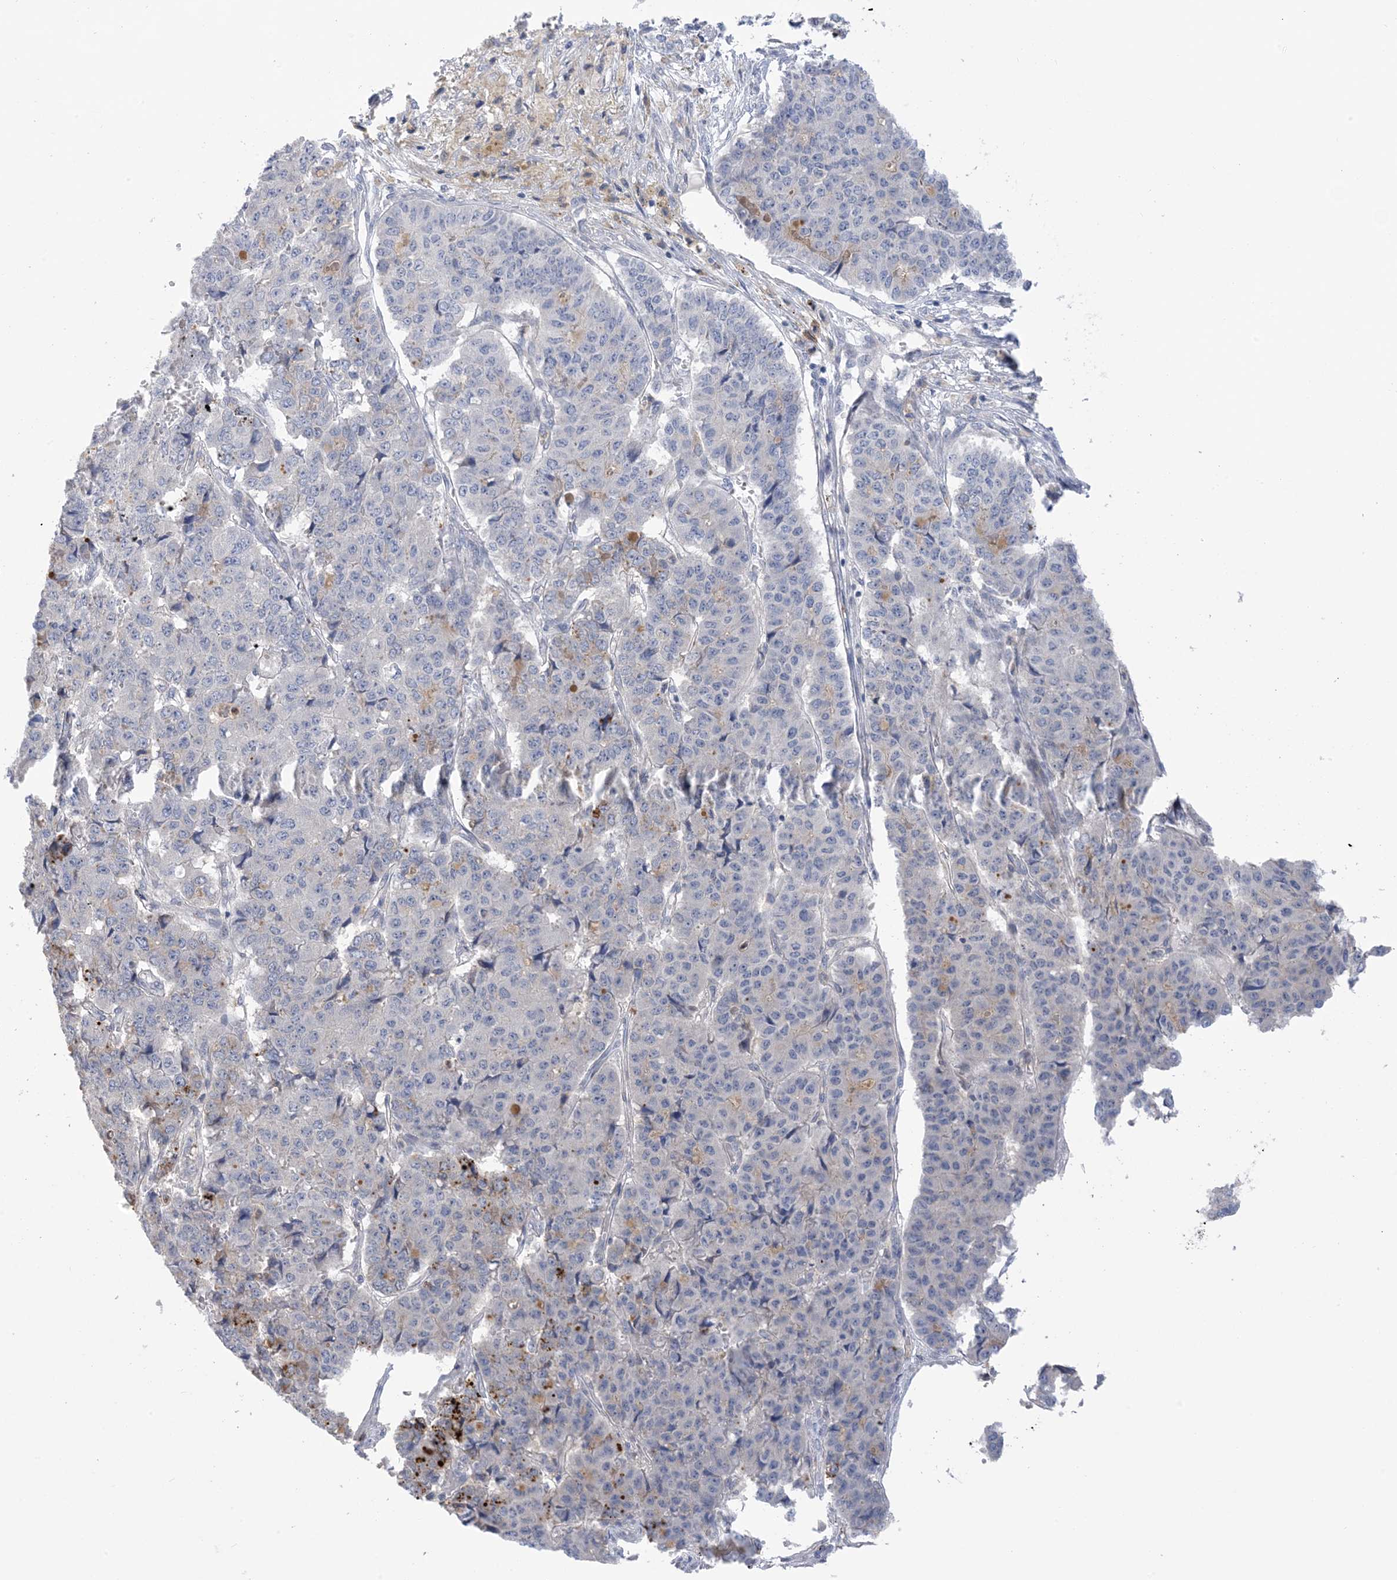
{"staining": {"intensity": "negative", "quantity": "none", "location": "none"}, "tissue": "pancreatic cancer", "cell_type": "Tumor cells", "image_type": "cancer", "snomed": [{"axis": "morphology", "description": "Adenocarcinoma, NOS"}, {"axis": "topography", "description": "Pancreas"}], "caption": "Protein analysis of pancreatic adenocarcinoma demonstrates no significant positivity in tumor cells.", "gene": "TTYH1", "patient": {"sex": "male", "age": 50}}